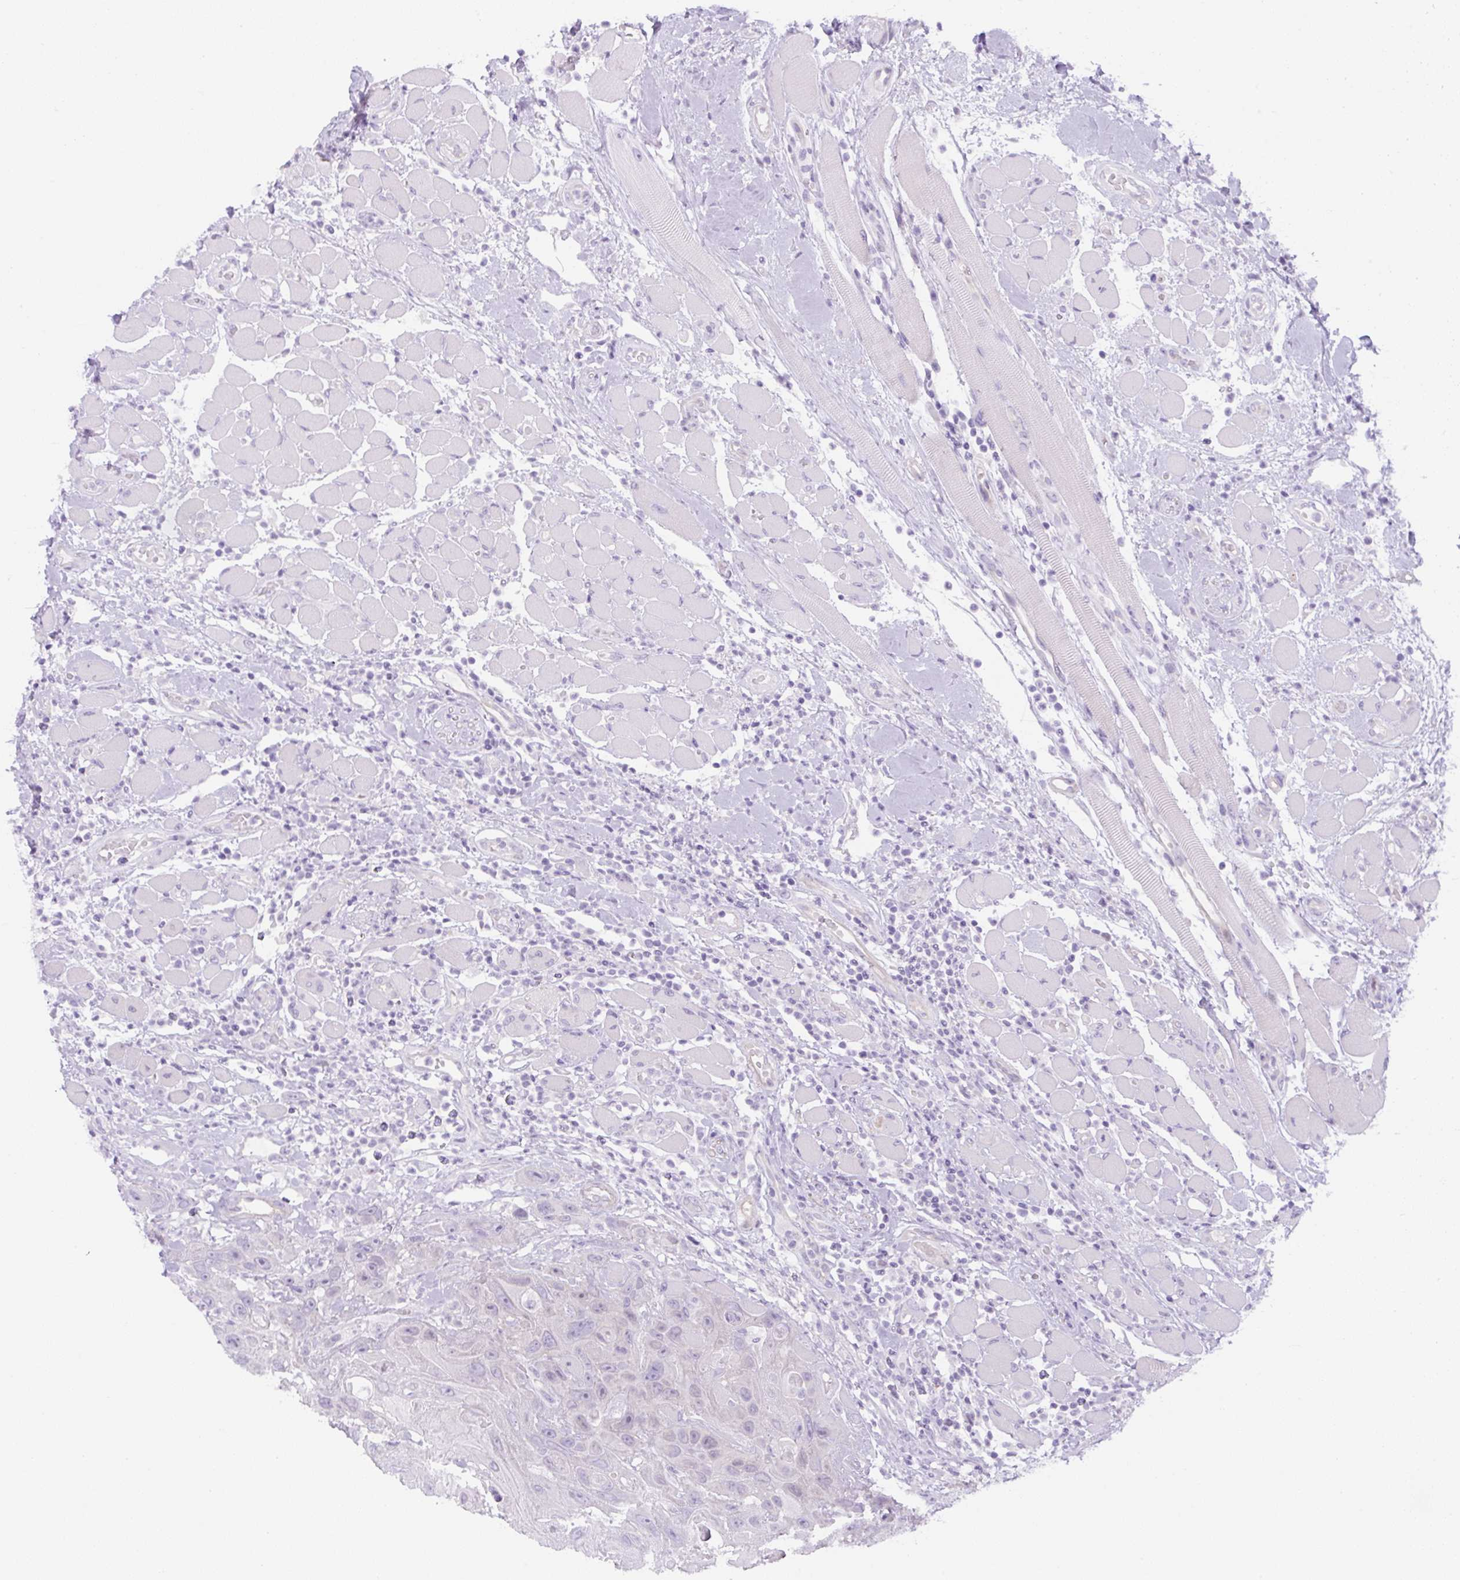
{"staining": {"intensity": "negative", "quantity": "none", "location": "none"}, "tissue": "head and neck cancer", "cell_type": "Tumor cells", "image_type": "cancer", "snomed": [{"axis": "morphology", "description": "Squamous cell carcinoma, NOS"}, {"axis": "topography", "description": "Head-Neck"}], "caption": "Histopathology image shows no protein expression in tumor cells of head and neck cancer (squamous cell carcinoma) tissue.", "gene": "ADAMTS19", "patient": {"sex": "female", "age": 59}}